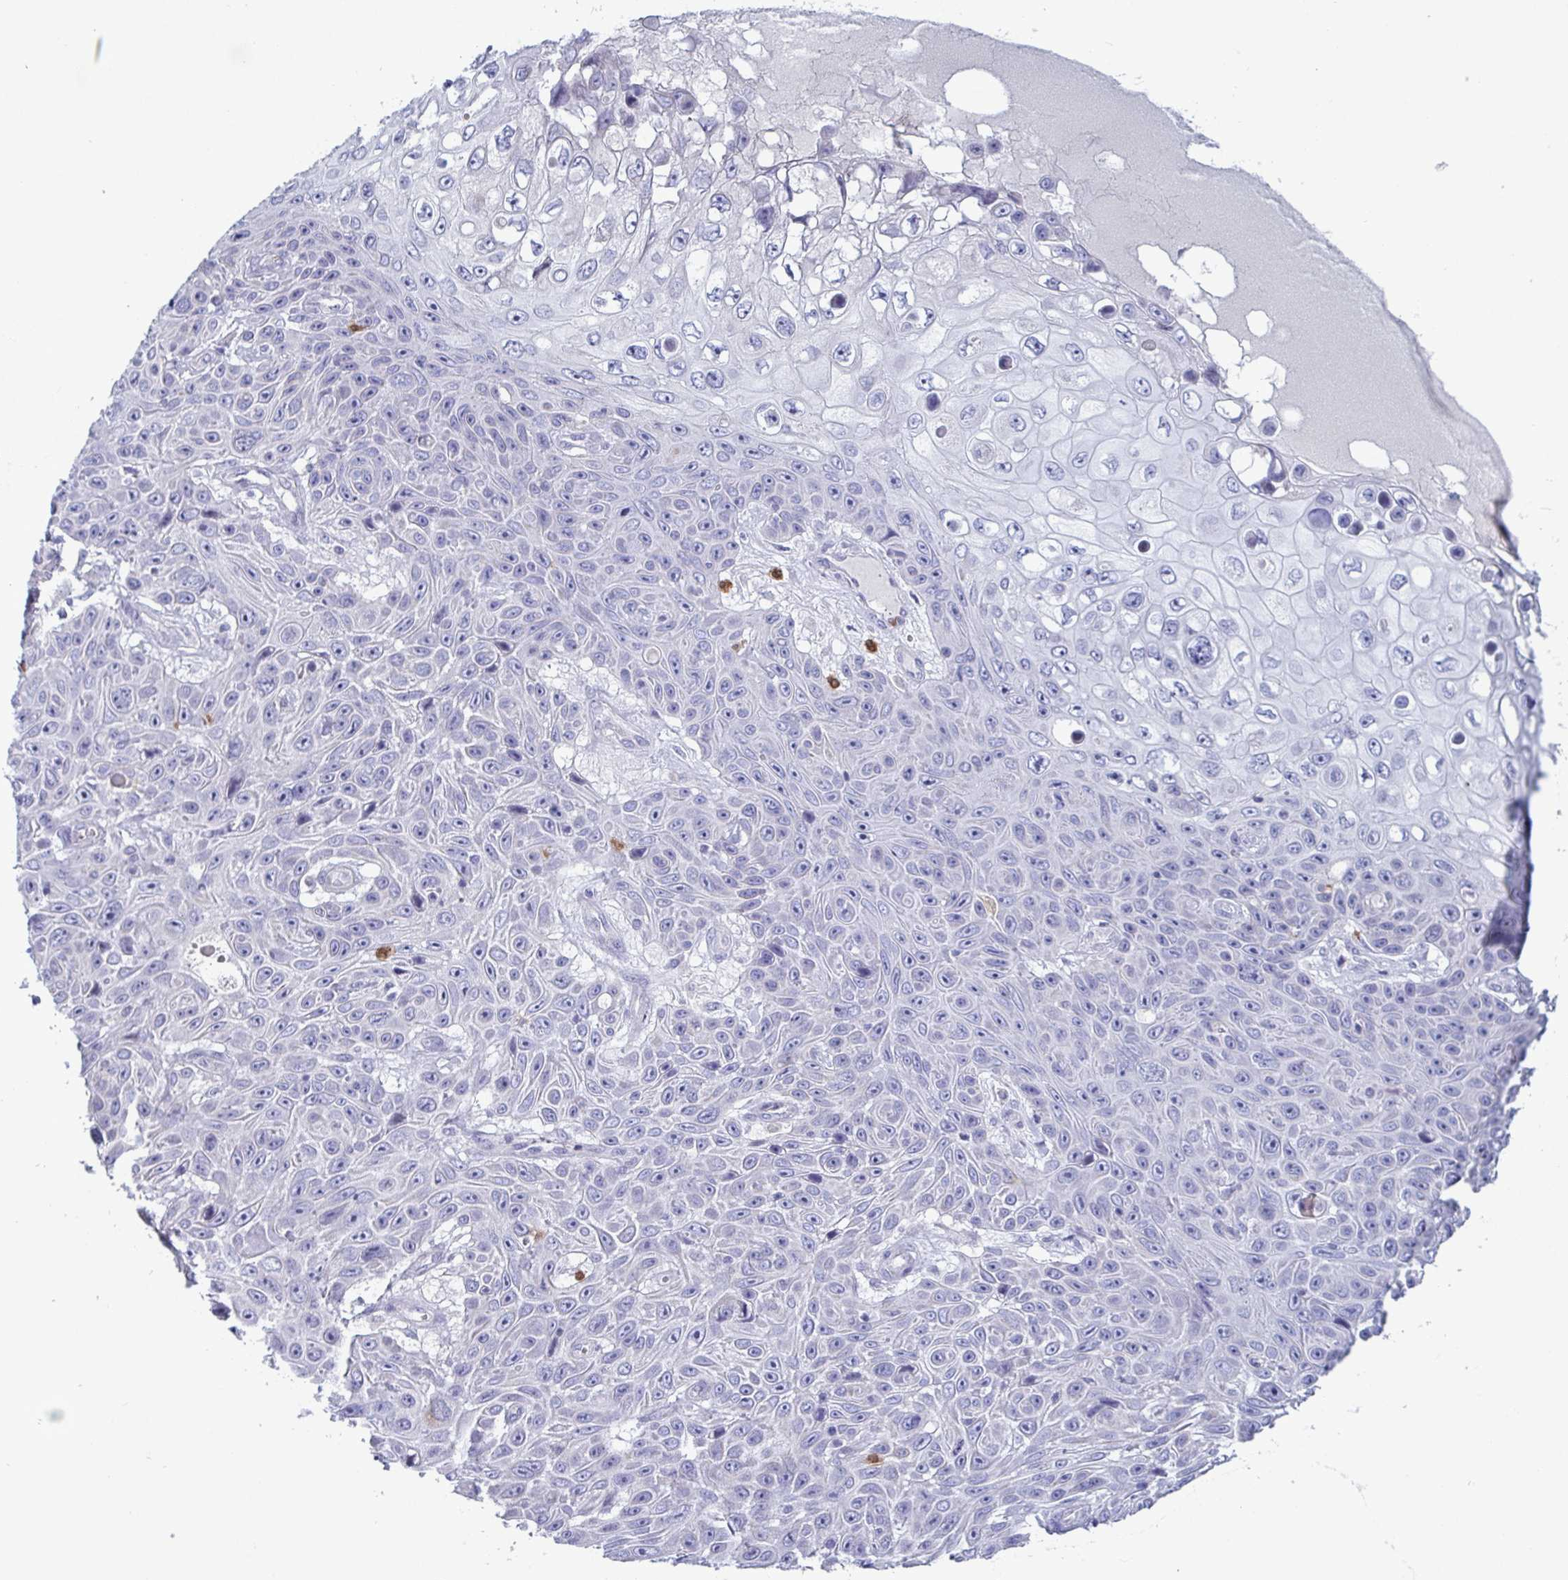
{"staining": {"intensity": "negative", "quantity": "none", "location": "none"}, "tissue": "skin cancer", "cell_type": "Tumor cells", "image_type": "cancer", "snomed": [{"axis": "morphology", "description": "Squamous cell carcinoma, NOS"}, {"axis": "topography", "description": "Skin"}], "caption": "IHC histopathology image of neoplastic tissue: human skin squamous cell carcinoma stained with DAB demonstrates no significant protein expression in tumor cells. (DAB (3,3'-diaminobenzidine) IHC with hematoxylin counter stain).", "gene": "TAS2R38", "patient": {"sex": "male", "age": 82}}